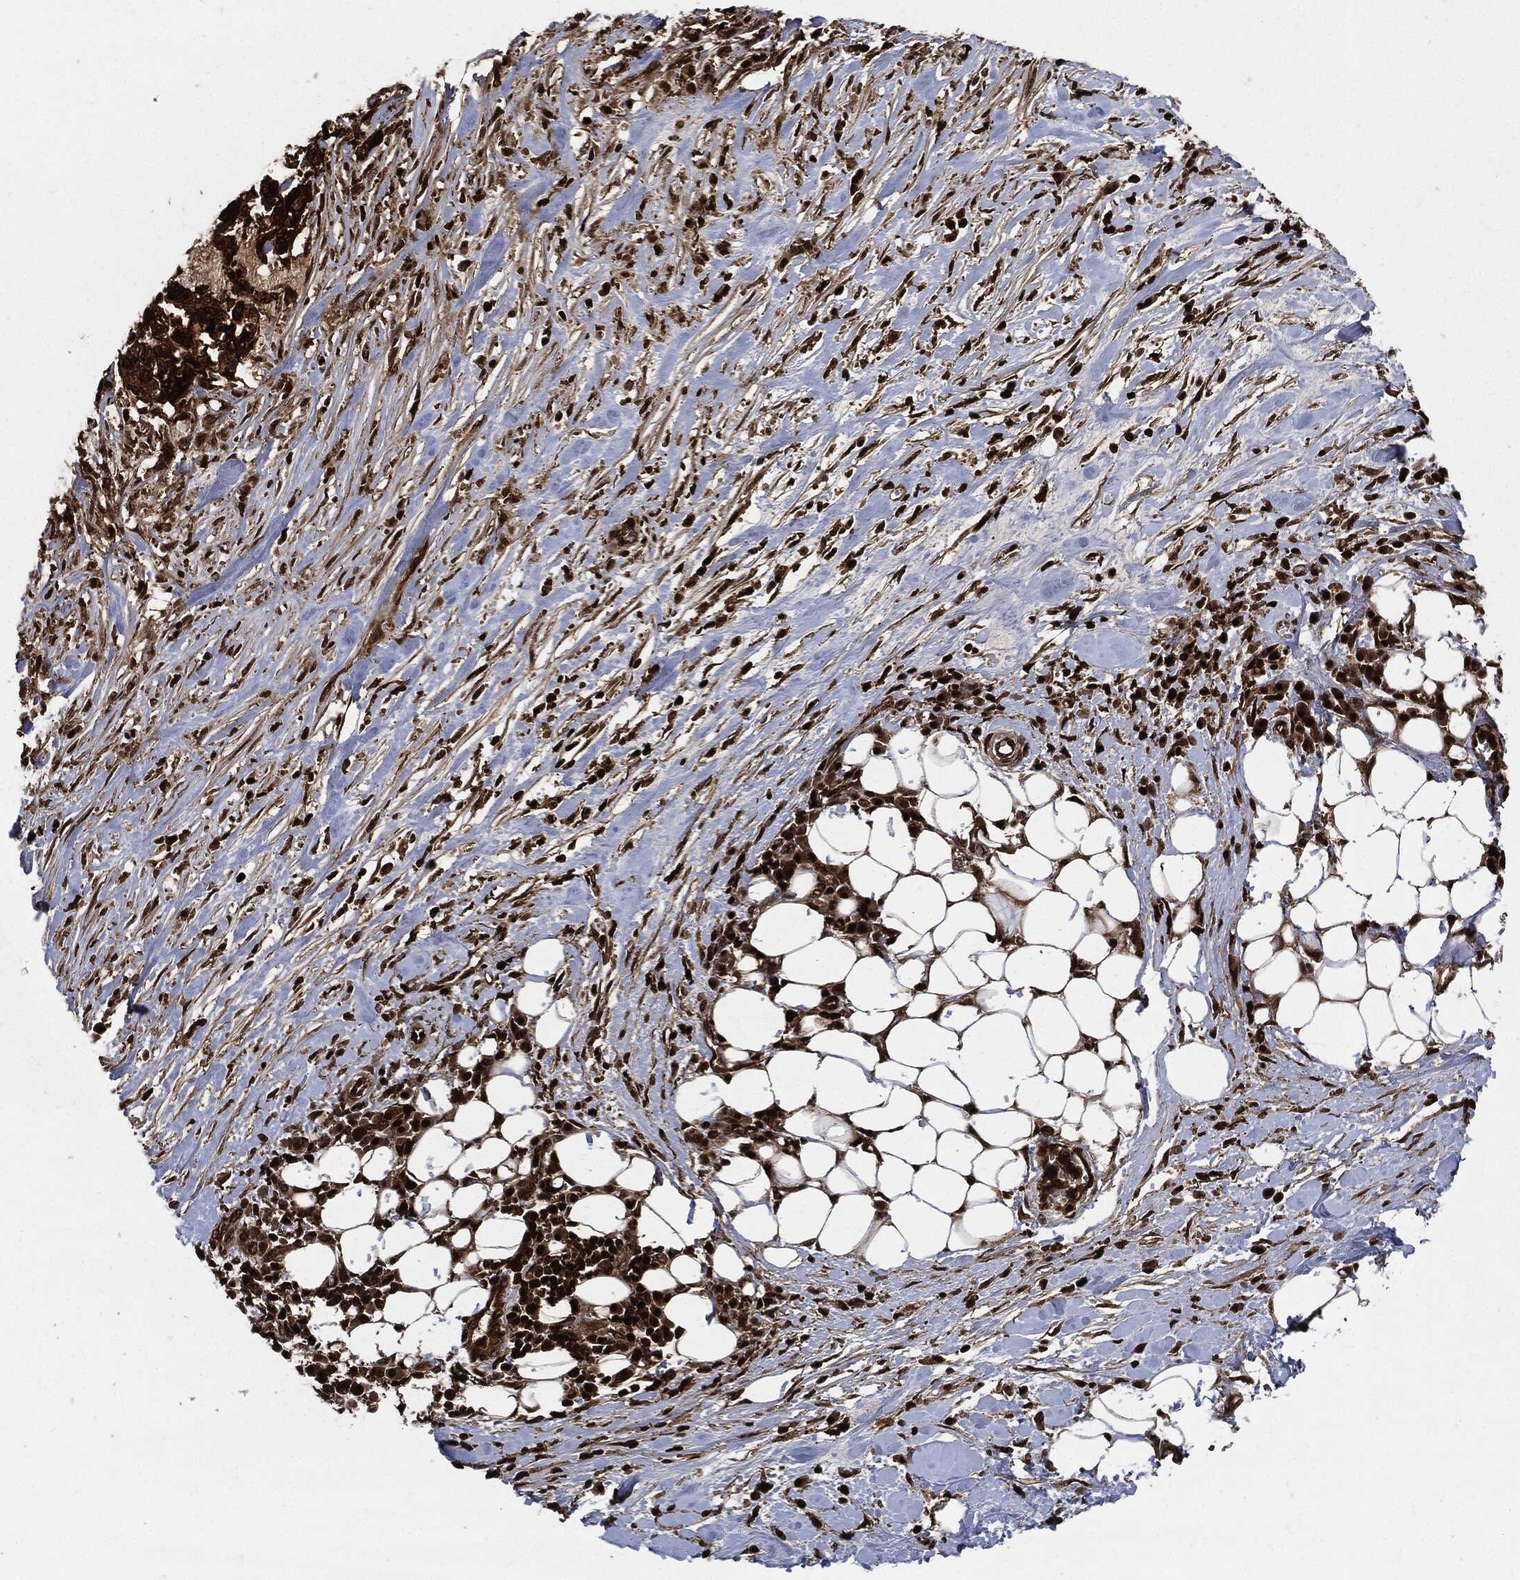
{"staining": {"intensity": "strong", "quantity": ">75%", "location": "cytoplasmic/membranous"}, "tissue": "stomach cancer", "cell_type": "Tumor cells", "image_type": "cancer", "snomed": [{"axis": "morphology", "description": "Adenocarcinoma, NOS"}, {"axis": "topography", "description": "Stomach"}], "caption": "Tumor cells display high levels of strong cytoplasmic/membranous expression in about >75% of cells in stomach adenocarcinoma. (IHC, brightfield microscopy, high magnification).", "gene": "YWHAB", "patient": {"sex": "male", "age": 54}}